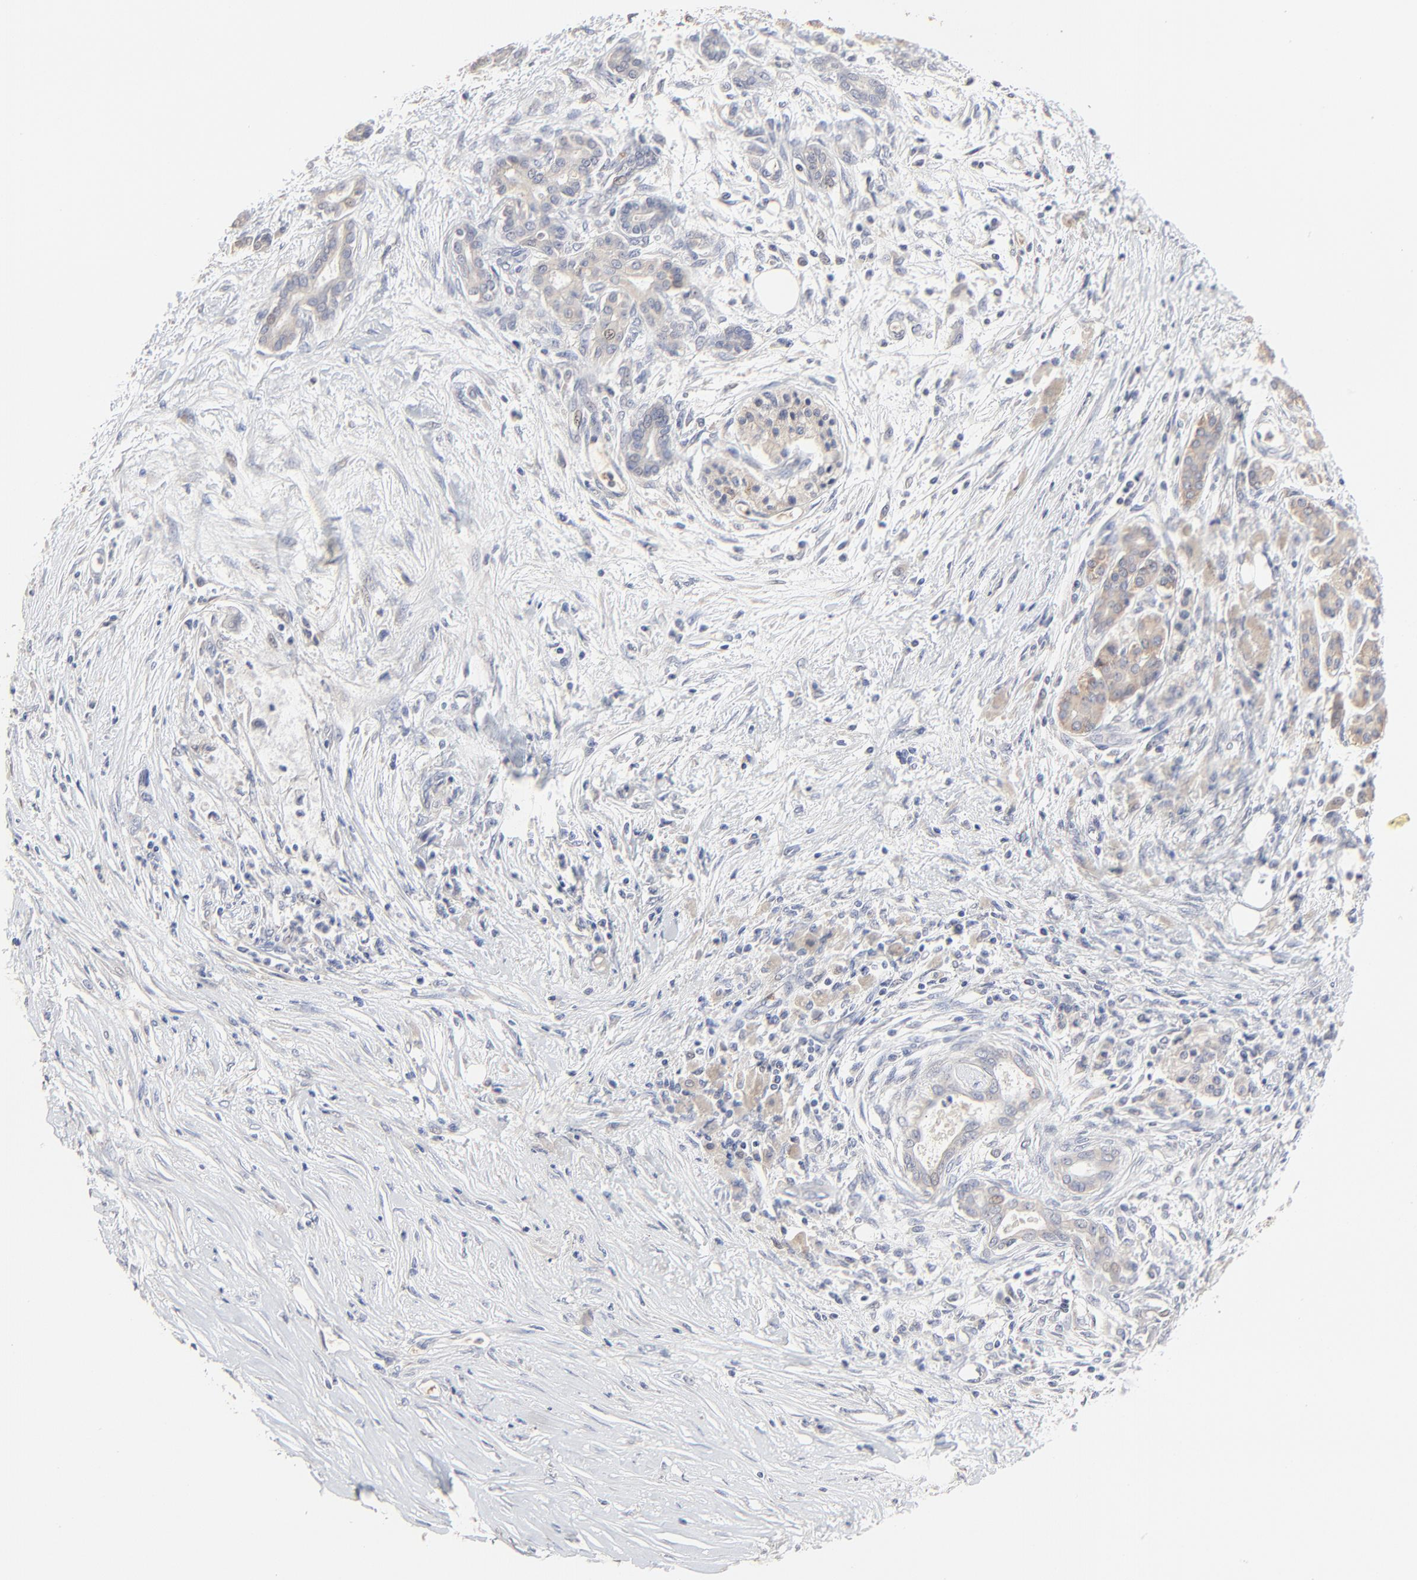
{"staining": {"intensity": "weak", "quantity": ">75%", "location": "cytoplasmic/membranous"}, "tissue": "pancreatic cancer", "cell_type": "Tumor cells", "image_type": "cancer", "snomed": [{"axis": "morphology", "description": "Adenocarcinoma, NOS"}, {"axis": "topography", "description": "Pancreas"}], "caption": "Protein expression analysis of pancreatic adenocarcinoma displays weak cytoplasmic/membranous staining in approximately >75% of tumor cells. The staining was performed using DAB, with brown indicating positive protein expression. Nuclei are stained blue with hematoxylin.", "gene": "FANCB", "patient": {"sex": "female", "age": 59}}